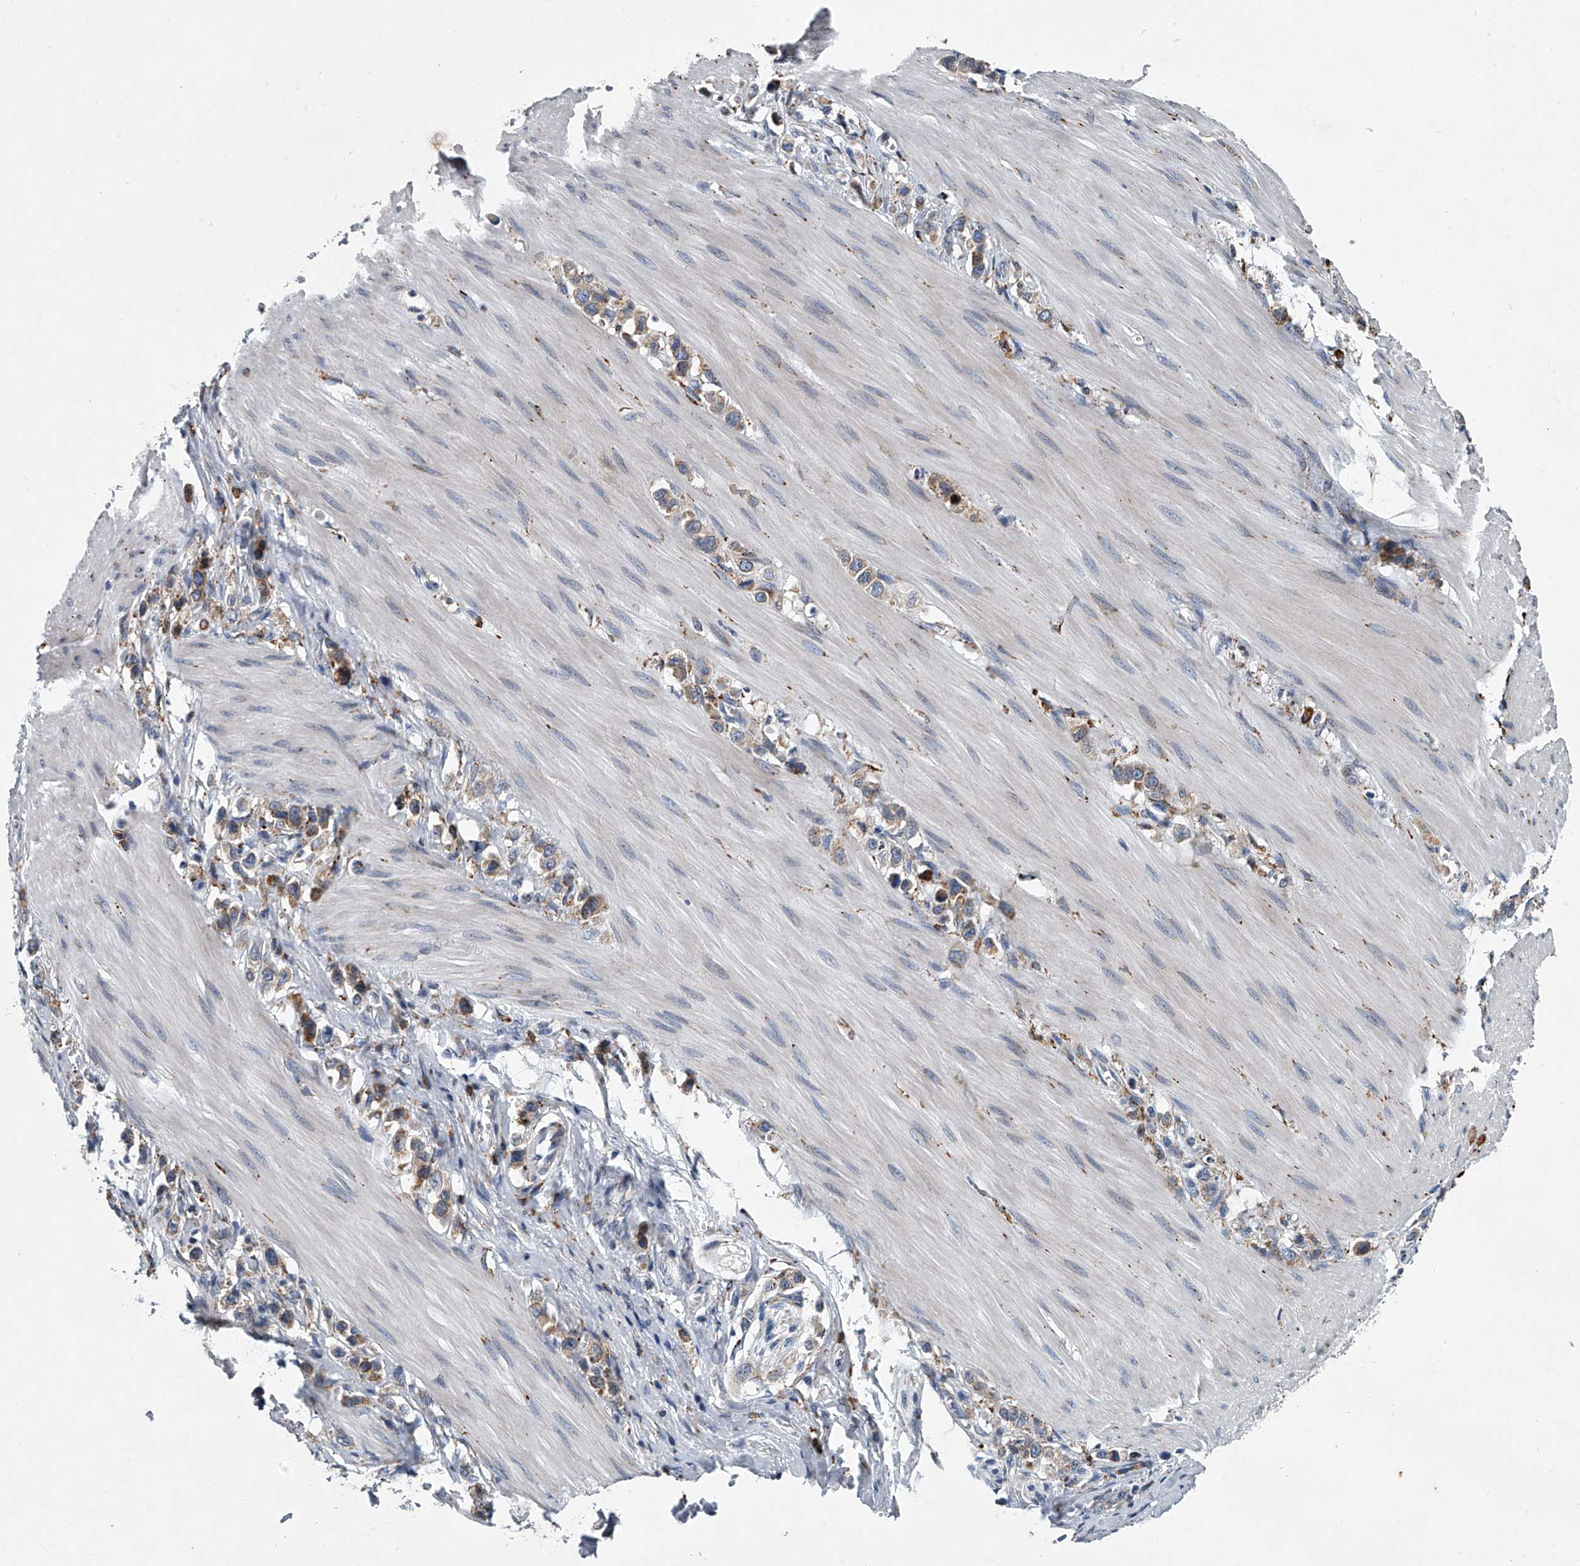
{"staining": {"intensity": "weak", "quantity": ">75%", "location": "cytoplasmic/membranous"}, "tissue": "stomach cancer", "cell_type": "Tumor cells", "image_type": "cancer", "snomed": [{"axis": "morphology", "description": "Adenocarcinoma, NOS"}, {"axis": "topography", "description": "Stomach"}], "caption": "Immunohistochemical staining of stomach adenocarcinoma exhibits low levels of weak cytoplasmic/membranous expression in approximately >75% of tumor cells.", "gene": "TMEM63C", "patient": {"sex": "female", "age": 65}}